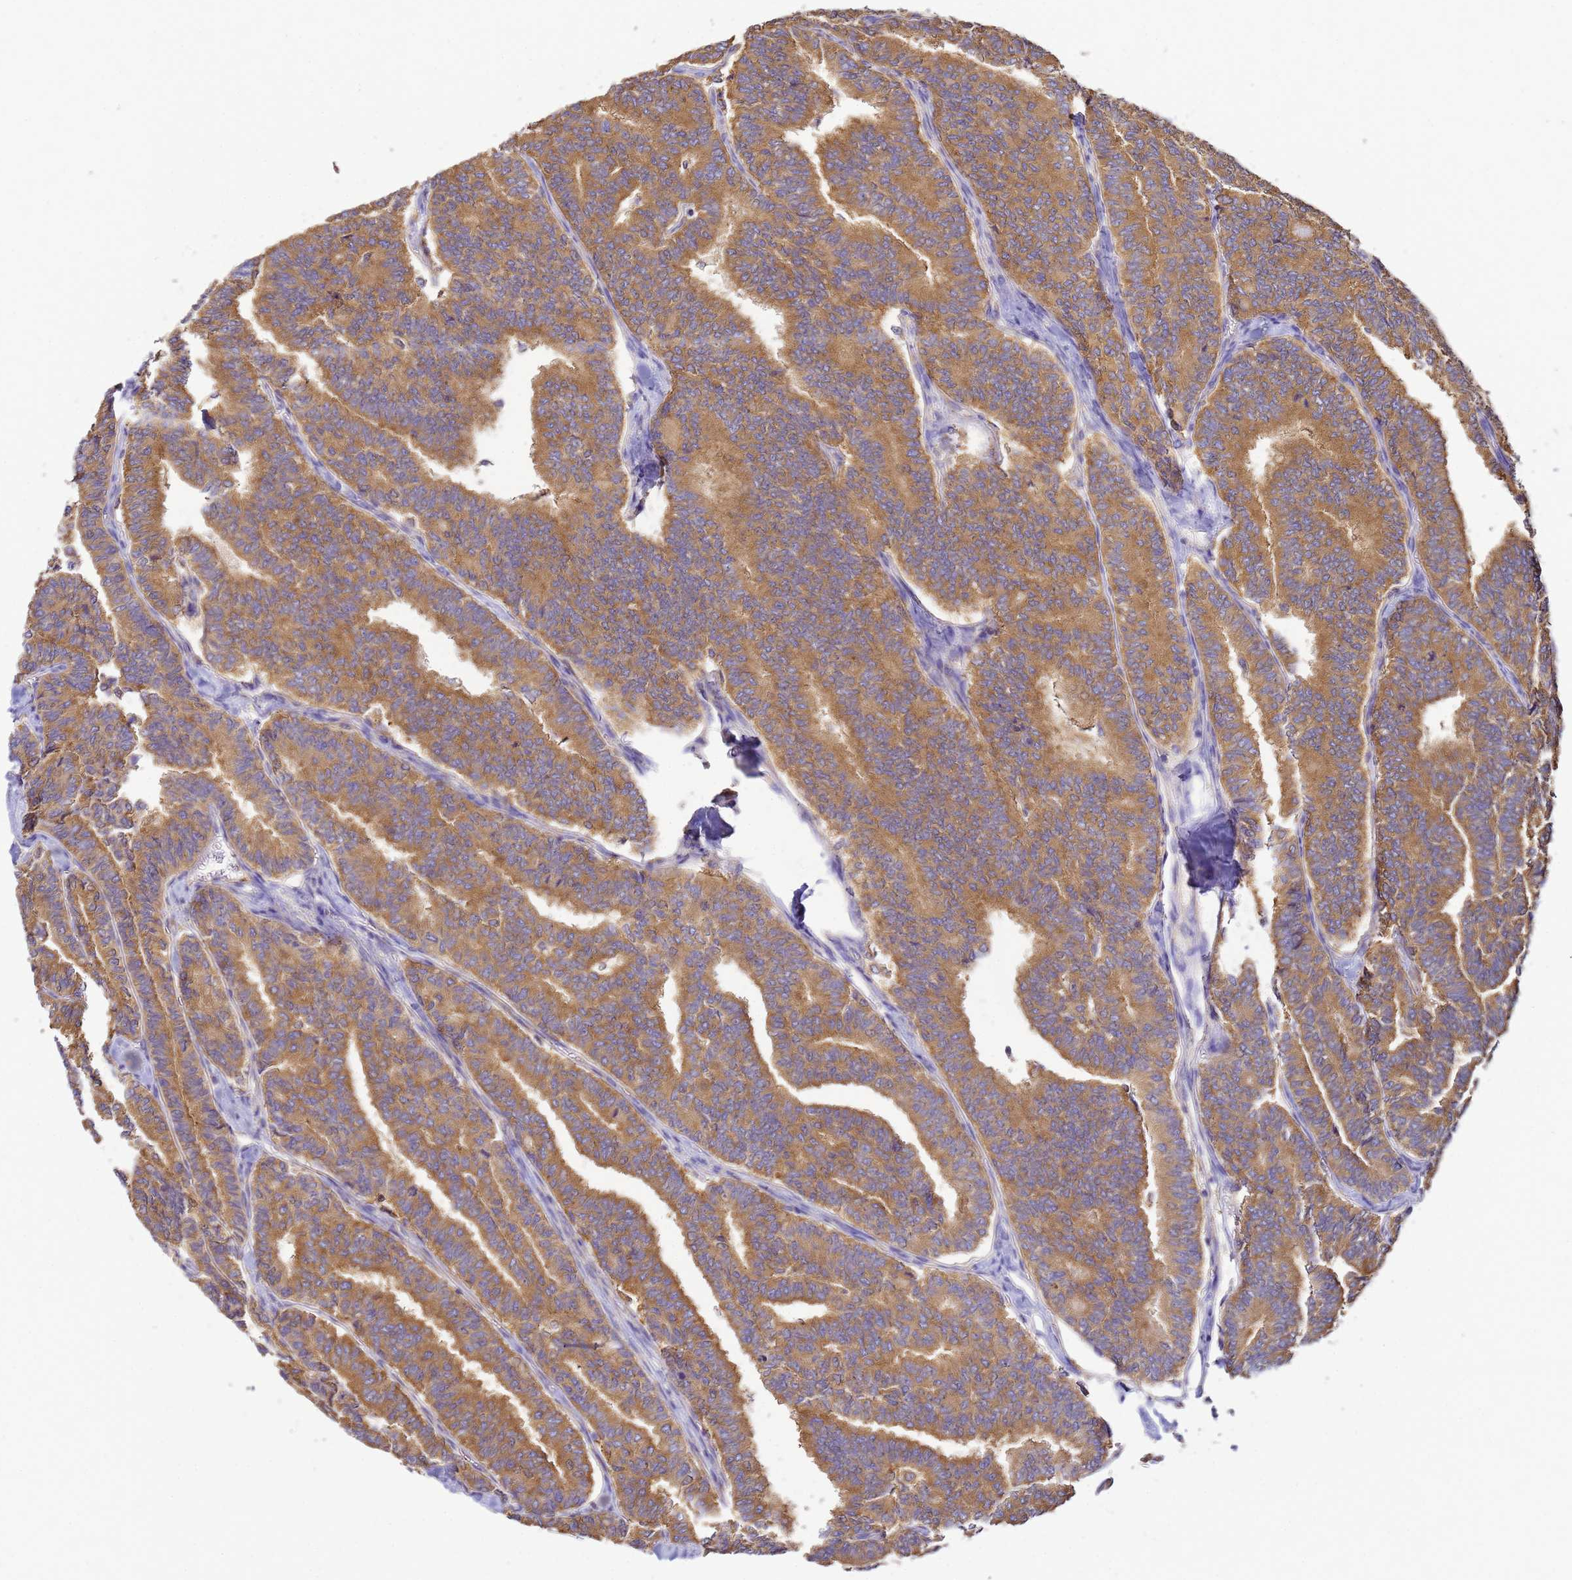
{"staining": {"intensity": "moderate", "quantity": ">75%", "location": "cytoplasmic/membranous"}, "tissue": "thyroid cancer", "cell_type": "Tumor cells", "image_type": "cancer", "snomed": [{"axis": "morphology", "description": "Papillary adenocarcinoma, NOS"}, {"axis": "topography", "description": "Thyroid gland"}], "caption": "This is an image of immunohistochemistry (IHC) staining of papillary adenocarcinoma (thyroid), which shows moderate expression in the cytoplasmic/membranous of tumor cells.", "gene": "NARS1", "patient": {"sex": "female", "age": 35}}